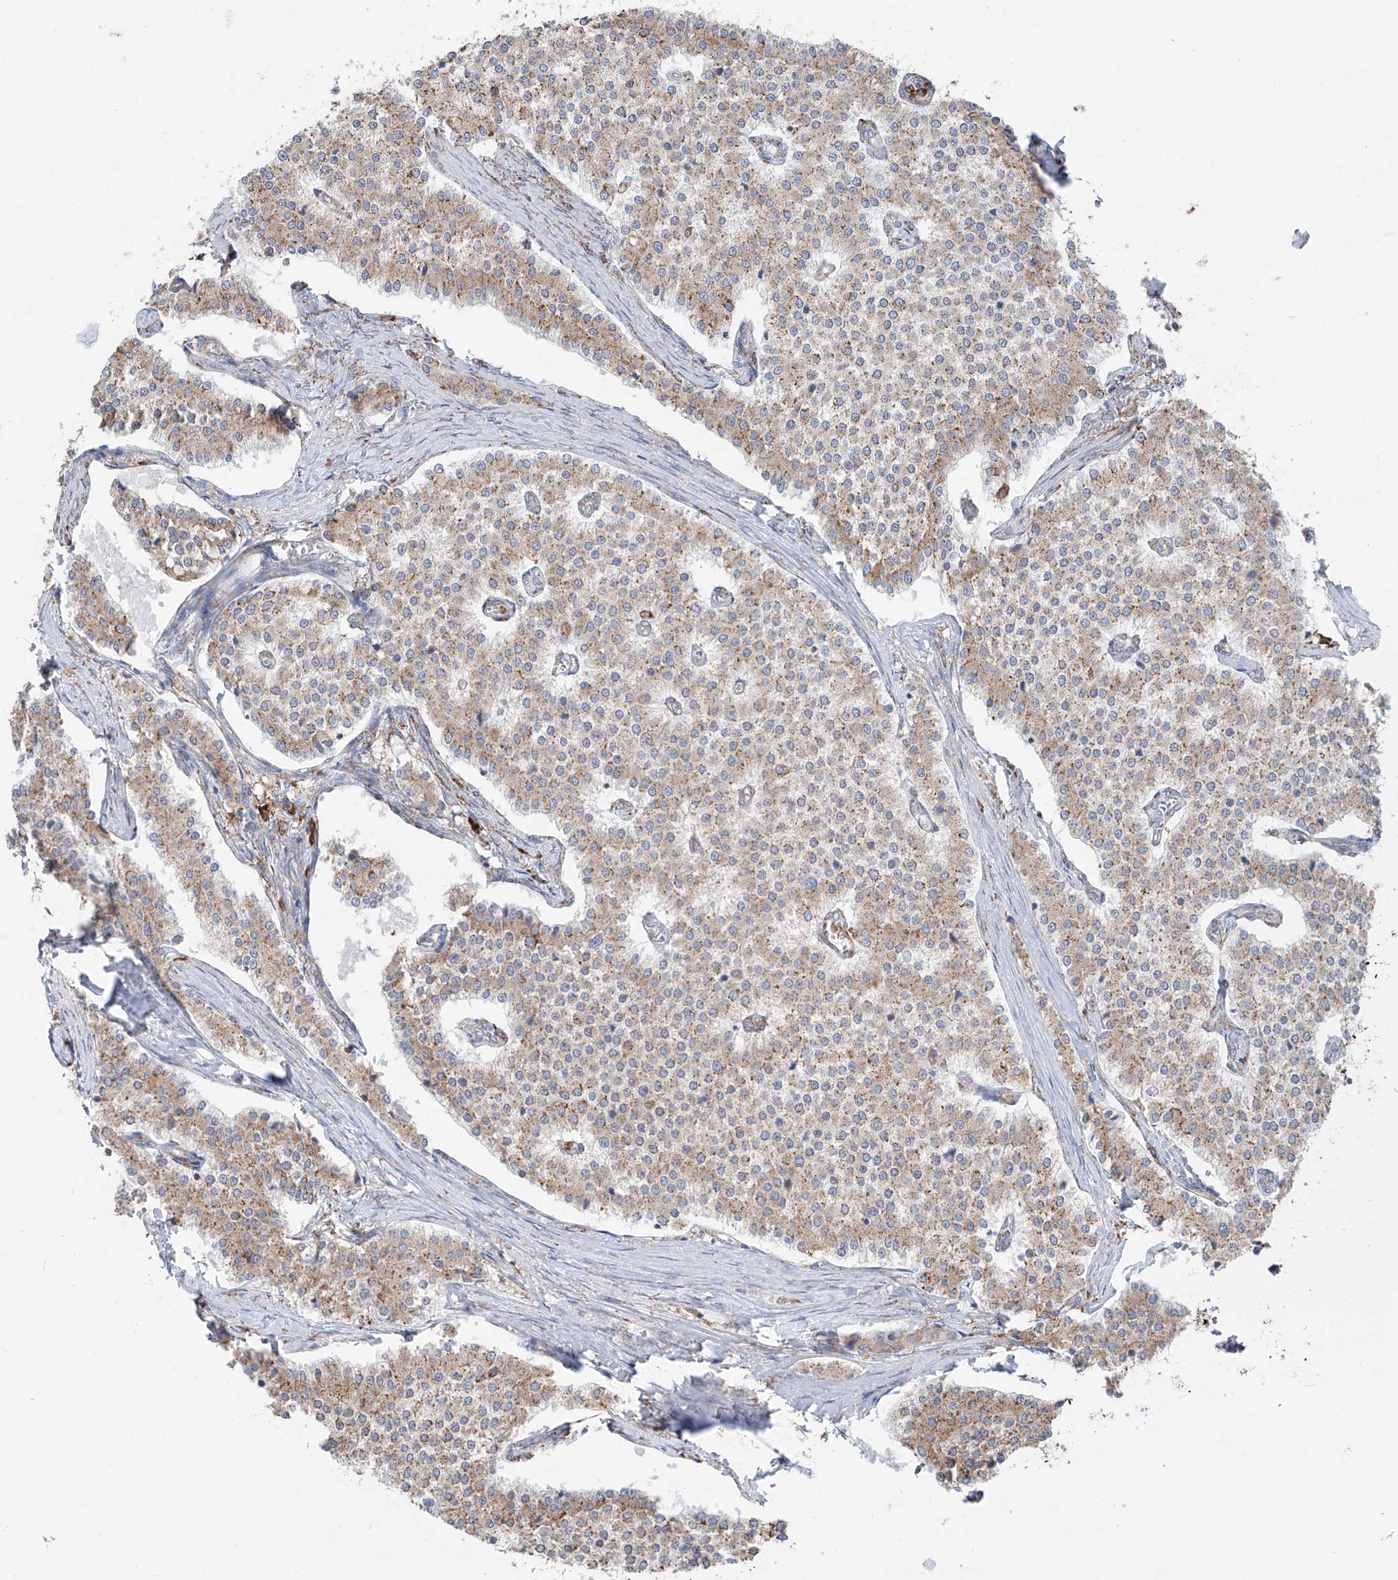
{"staining": {"intensity": "moderate", "quantity": "25%-75%", "location": "cytoplasmic/membranous"}, "tissue": "carcinoid", "cell_type": "Tumor cells", "image_type": "cancer", "snomed": [{"axis": "morphology", "description": "Carcinoid, malignant, NOS"}, {"axis": "topography", "description": "Colon"}], "caption": "Immunohistochemistry of human carcinoid (malignant) demonstrates medium levels of moderate cytoplasmic/membranous expression in approximately 25%-75% of tumor cells. (IHC, brightfield microscopy, high magnification).", "gene": "ZNF354C", "patient": {"sex": "female", "age": 52}}